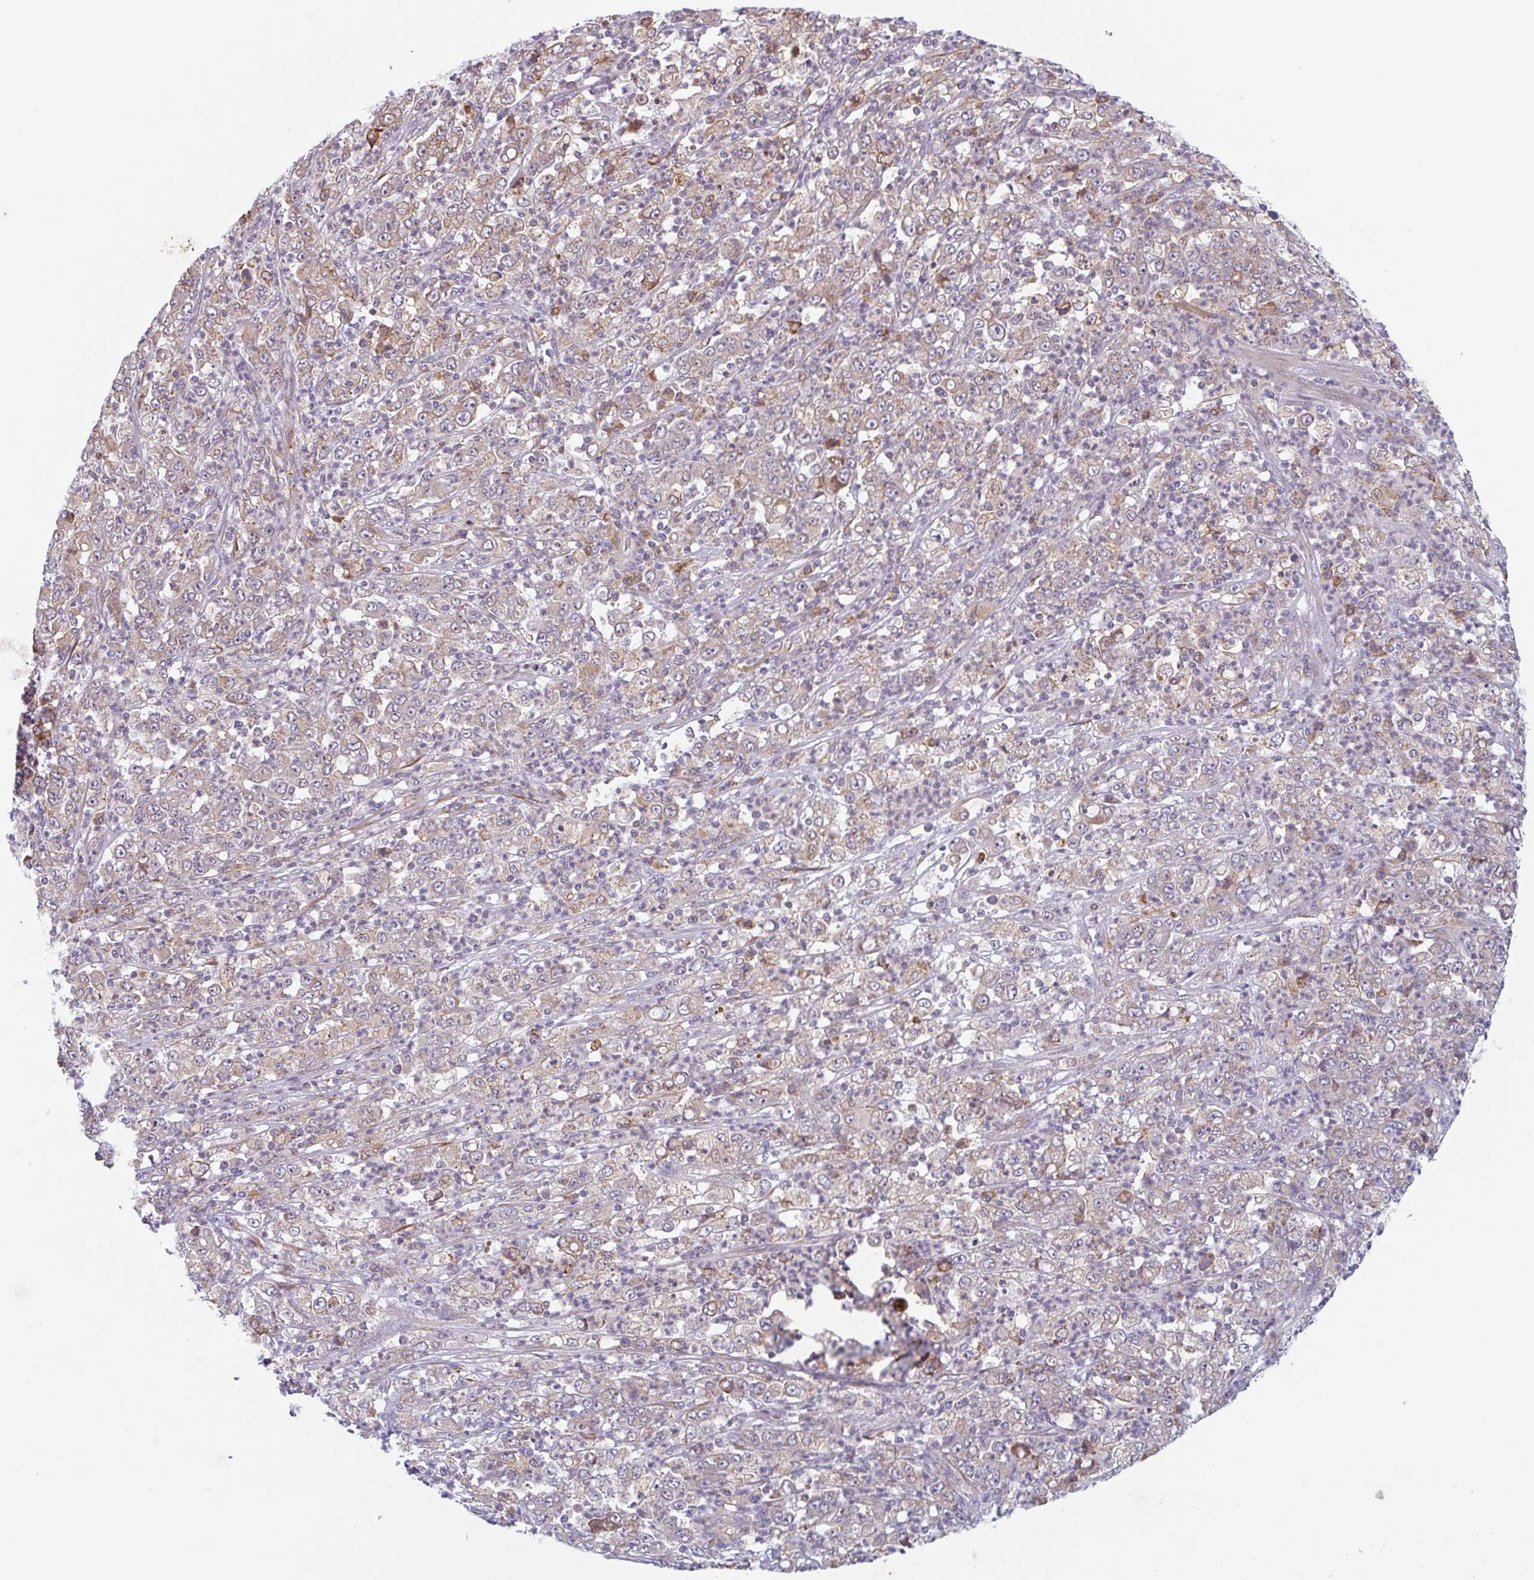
{"staining": {"intensity": "moderate", "quantity": "<25%", "location": "cytoplasmic/membranous"}, "tissue": "stomach cancer", "cell_type": "Tumor cells", "image_type": "cancer", "snomed": [{"axis": "morphology", "description": "Adenocarcinoma, NOS"}, {"axis": "topography", "description": "Stomach, lower"}], "caption": "Immunohistochemistry micrograph of human adenocarcinoma (stomach) stained for a protein (brown), which exhibits low levels of moderate cytoplasmic/membranous expression in about <25% of tumor cells.", "gene": "RIT1", "patient": {"sex": "female", "age": 71}}